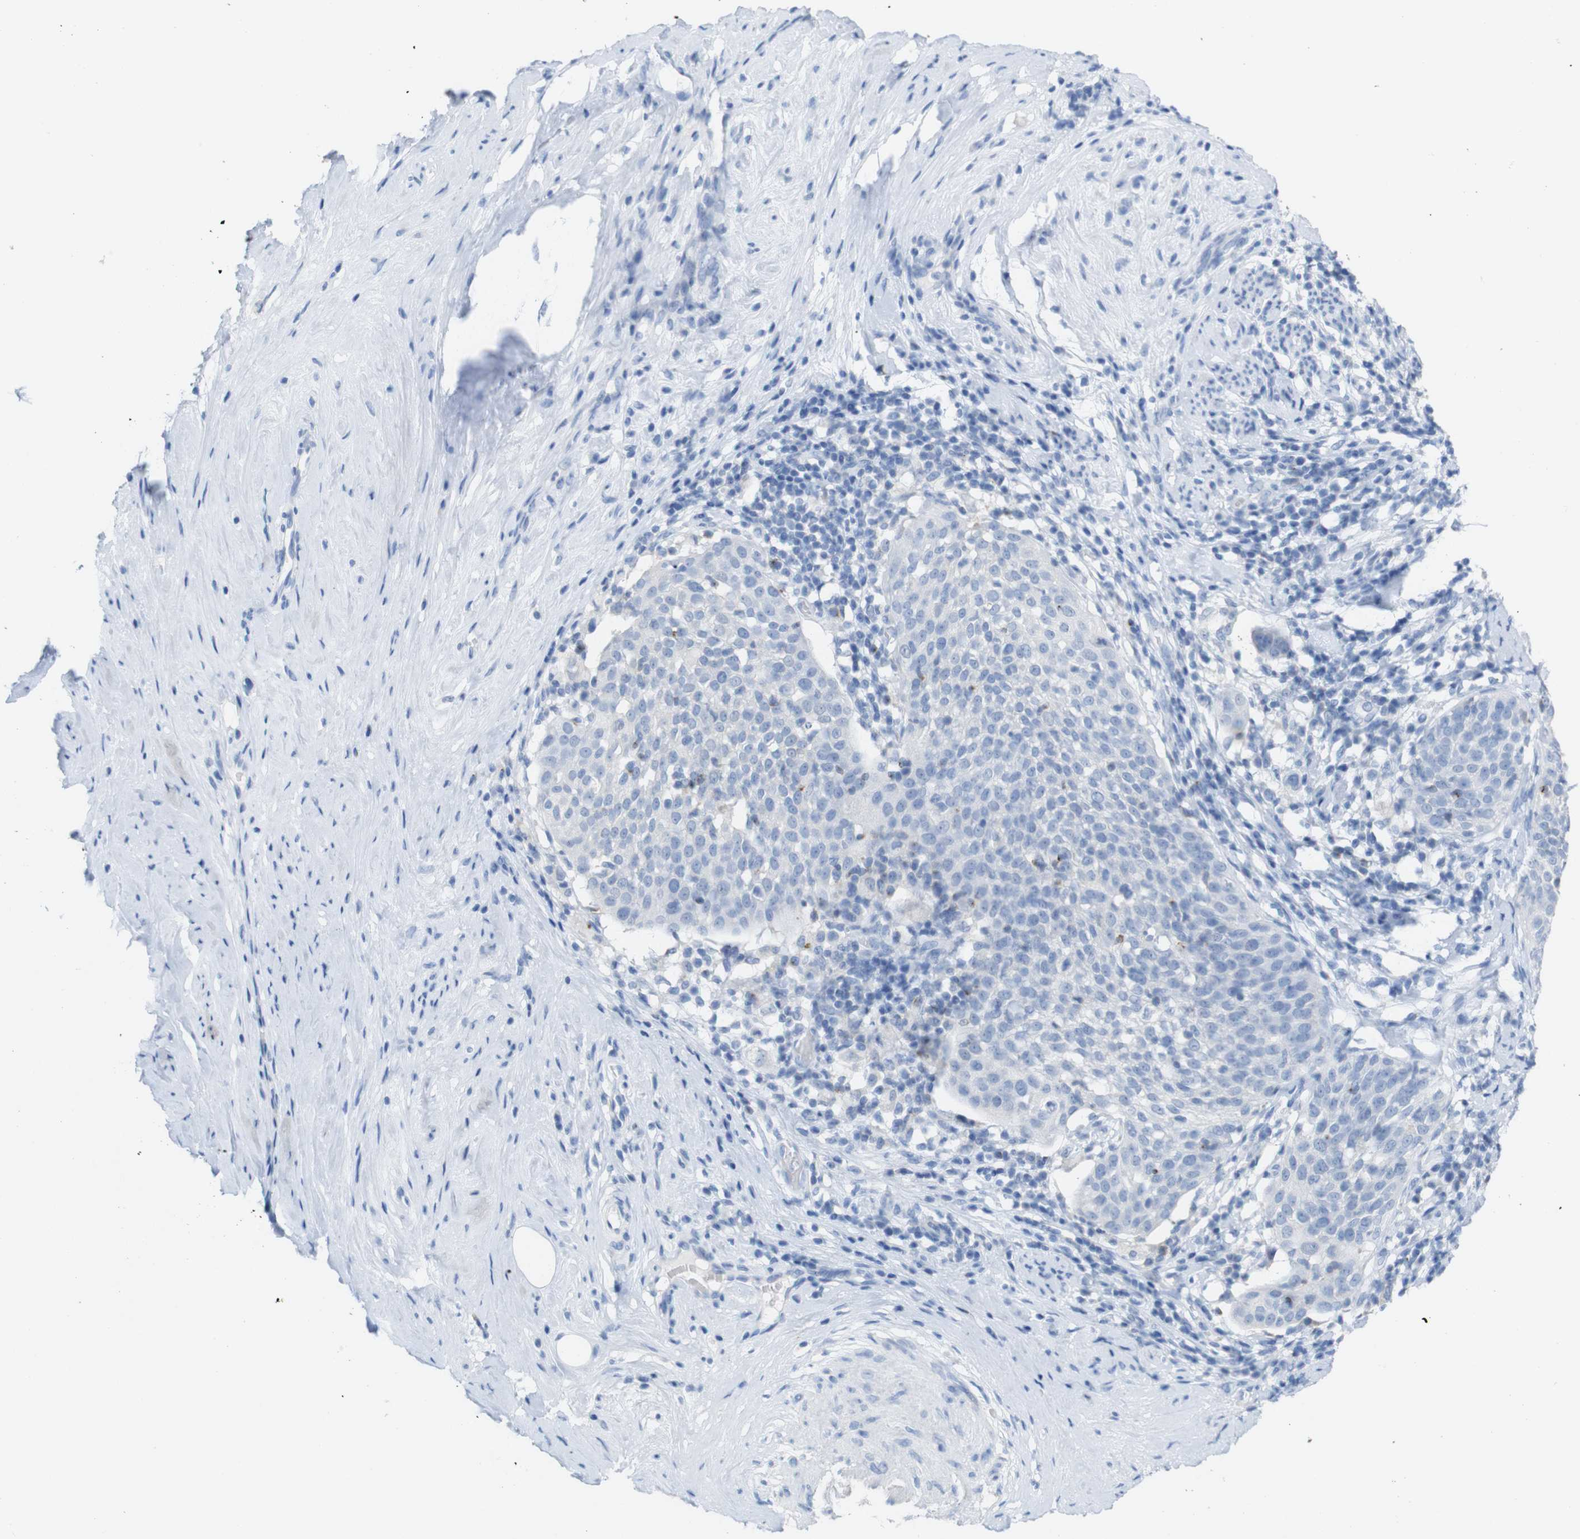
{"staining": {"intensity": "negative", "quantity": "none", "location": "none"}, "tissue": "cervical cancer", "cell_type": "Tumor cells", "image_type": "cancer", "snomed": [{"axis": "morphology", "description": "Squamous cell carcinoma, NOS"}, {"axis": "topography", "description": "Cervix"}], "caption": "Immunohistochemical staining of cervical squamous cell carcinoma reveals no significant expression in tumor cells. The staining was performed using DAB to visualize the protein expression in brown, while the nuclei were stained in blue with hematoxylin (Magnification: 20x).", "gene": "LAG3", "patient": {"sex": "female", "age": 51}}